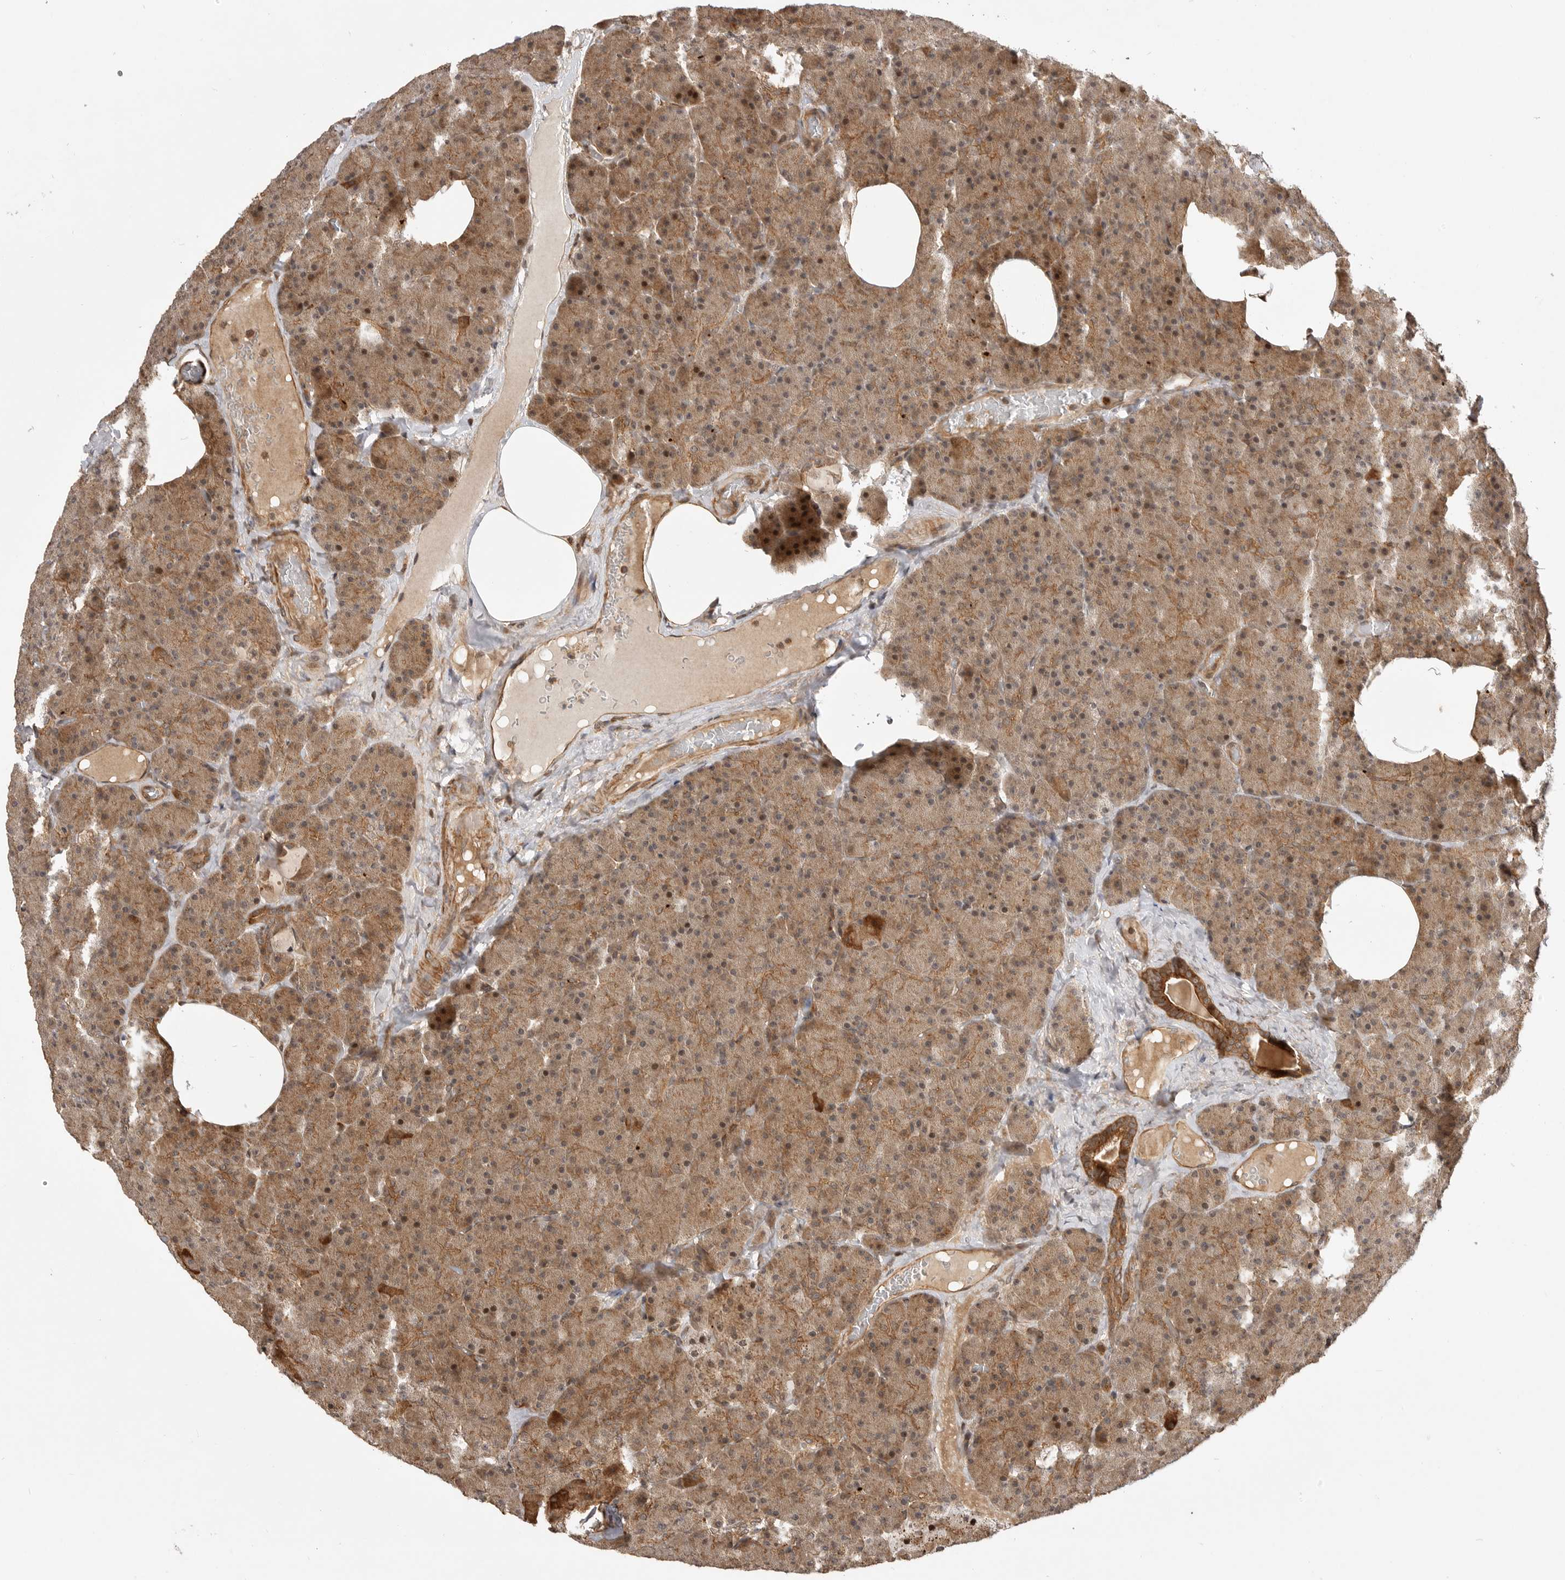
{"staining": {"intensity": "moderate", "quantity": ">75%", "location": "cytoplasmic/membranous,nuclear"}, "tissue": "pancreas", "cell_type": "Exocrine glandular cells", "image_type": "normal", "snomed": [{"axis": "morphology", "description": "Normal tissue, NOS"}, {"axis": "morphology", "description": "Carcinoid, malignant, NOS"}, {"axis": "topography", "description": "Pancreas"}], "caption": "Immunohistochemistry (IHC) of unremarkable human pancreas demonstrates medium levels of moderate cytoplasmic/membranous,nuclear expression in approximately >75% of exocrine glandular cells. The staining is performed using DAB brown chromogen to label protein expression. The nuclei are counter-stained blue using hematoxylin.", "gene": "ADPRS", "patient": {"sex": "female", "age": 35}}